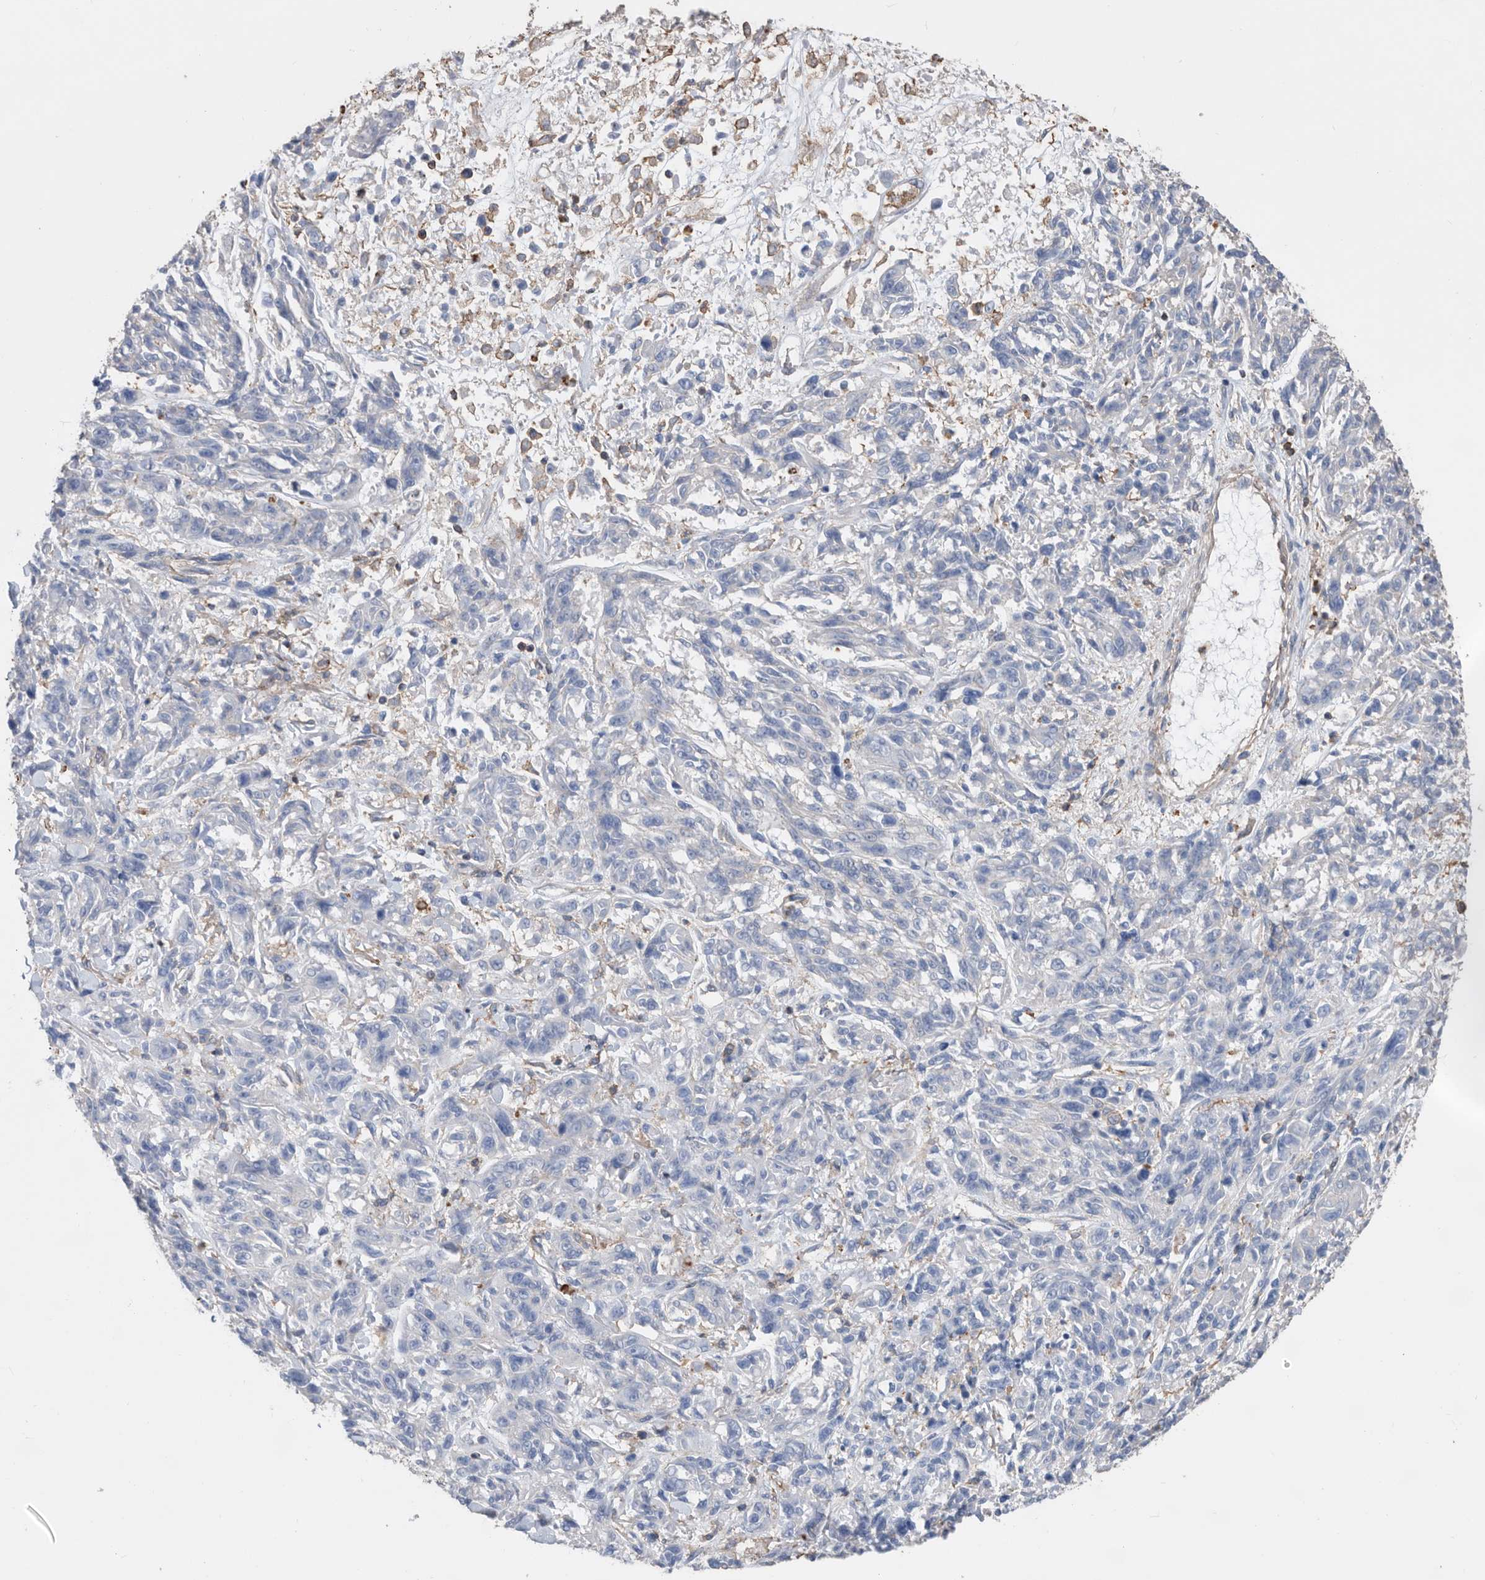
{"staining": {"intensity": "negative", "quantity": "none", "location": "none"}, "tissue": "melanoma", "cell_type": "Tumor cells", "image_type": "cancer", "snomed": [{"axis": "morphology", "description": "Malignant melanoma, NOS"}, {"axis": "topography", "description": "Skin"}], "caption": "This is an immunohistochemistry (IHC) photomicrograph of melanoma. There is no expression in tumor cells.", "gene": "MS4A4A", "patient": {"sex": "male", "age": 53}}